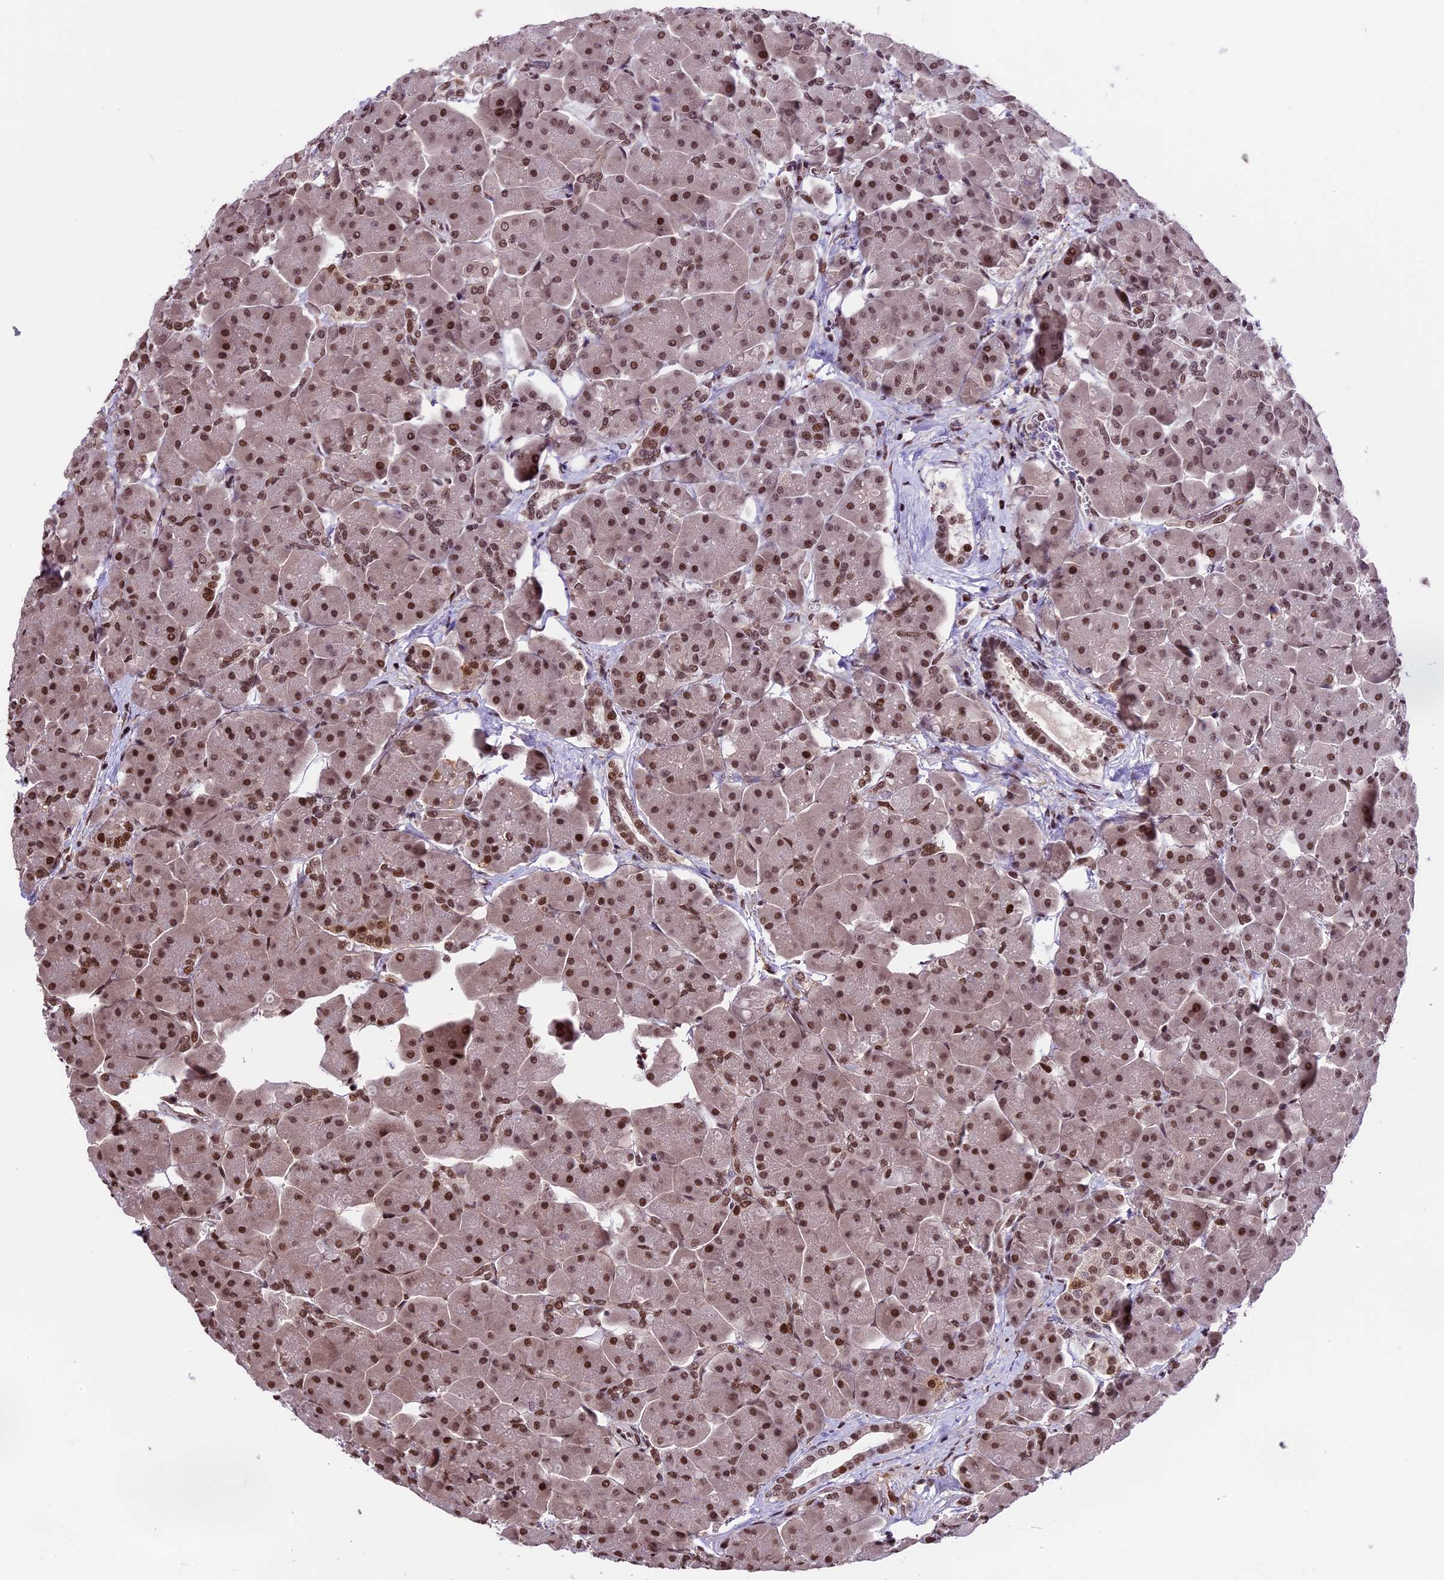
{"staining": {"intensity": "strong", "quantity": ">75%", "location": "nuclear"}, "tissue": "pancreas", "cell_type": "Exocrine glandular cells", "image_type": "normal", "snomed": [{"axis": "morphology", "description": "Normal tissue, NOS"}, {"axis": "topography", "description": "Pancreas"}], "caption": "Immunohistochemical staining of benign pancreas exhibits strong nuclear protein positivity in approximately >75% of exocrine glandular cells.", "gene": "POLR3E", "patient": {"sex": "male", "age": 66}}